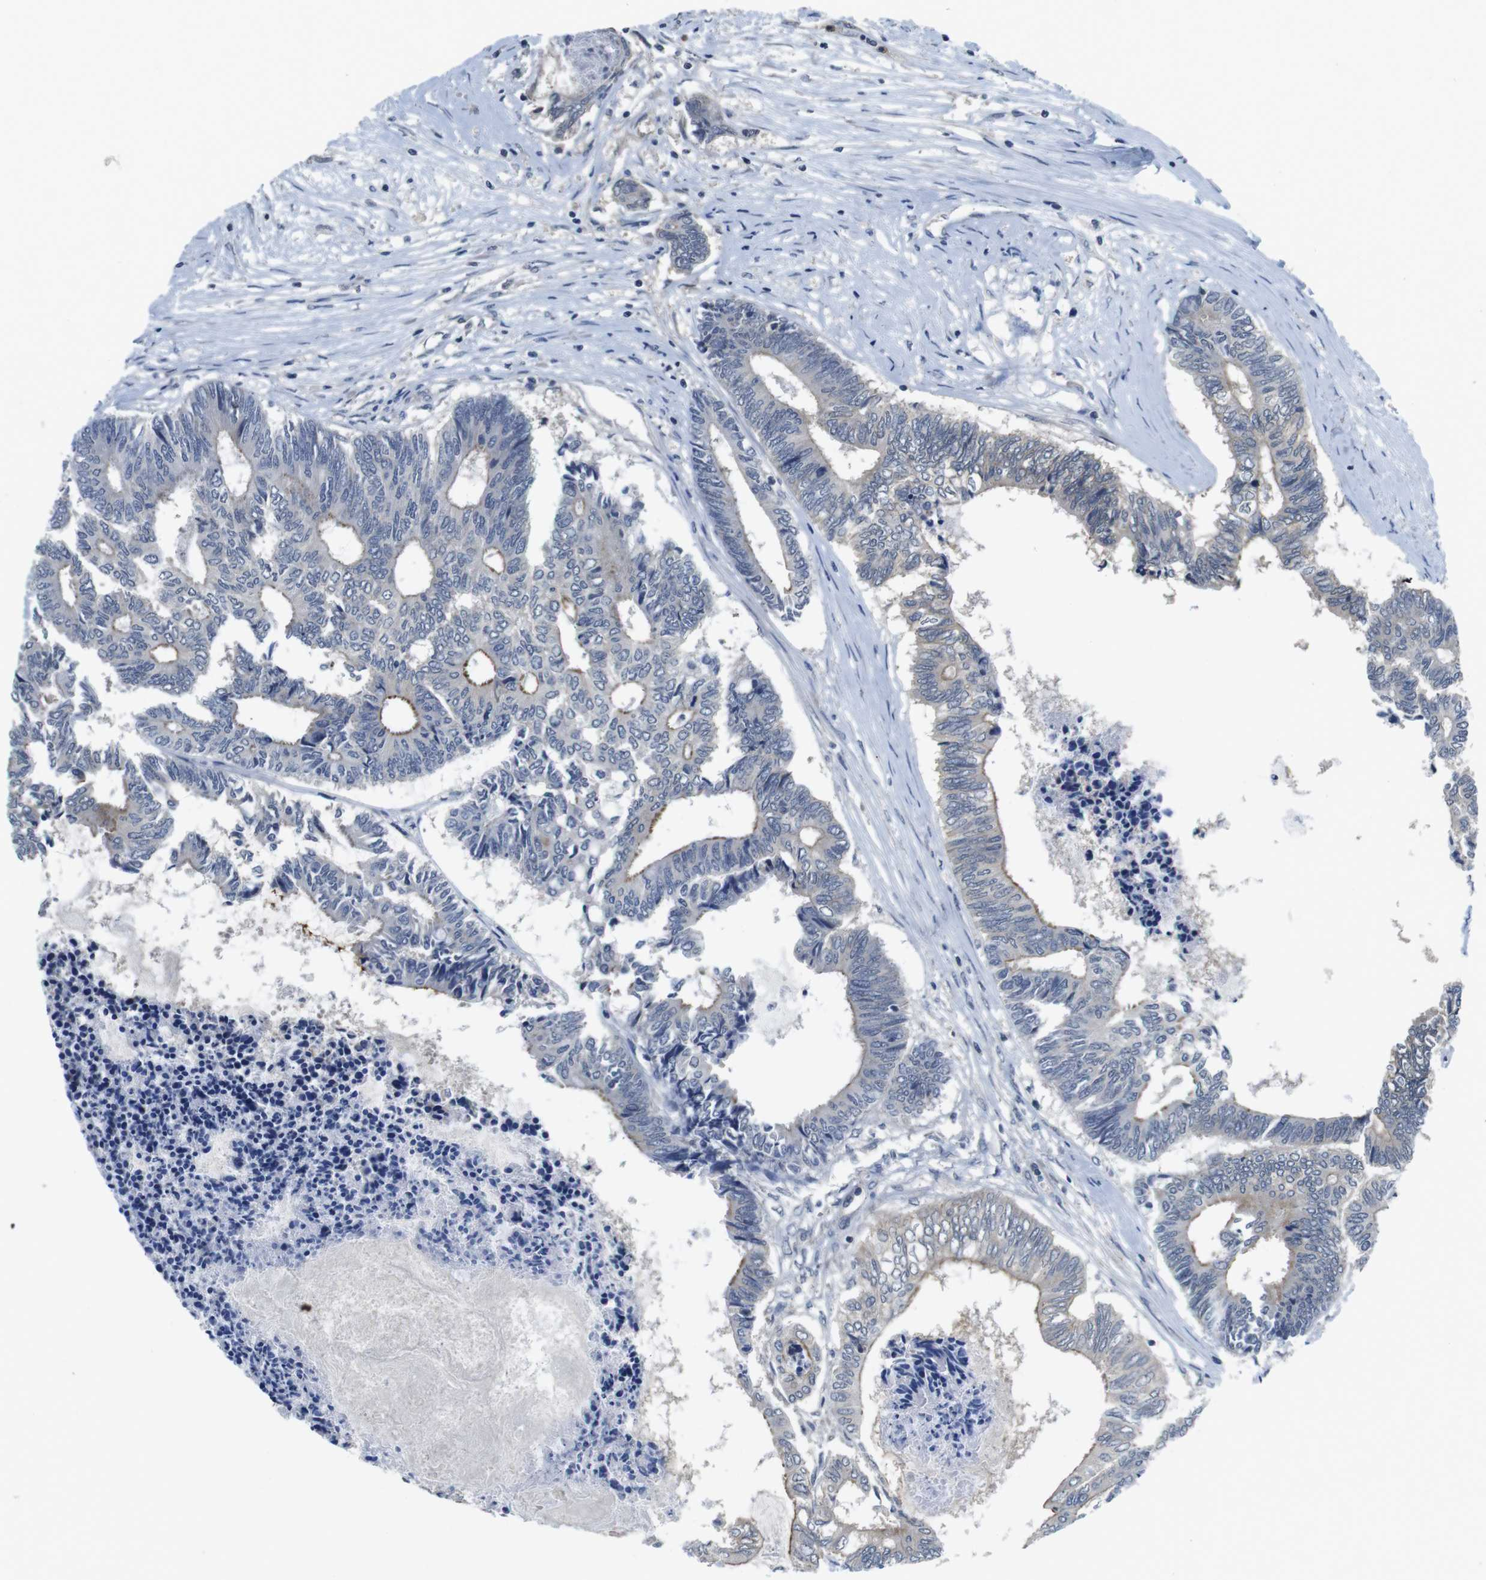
{"staining": {"intensity": "moderate", "quantity": "<25%", "location": "cytoplasmic/membranous"}, "tissue": "colorectal cancer", "cell_type": "Tumor cells", "image_type": "cancer", "snomed": [{"axis": "morphology", "description": "Adenocarcinoma, NOS"}, {"axis": "topography", "description": "Rectum"}], "caption": "Colorectal cancer (adenocarcinoma) was stained to show a protein in brown. There is low levels of moderate cytoplasmic/membranous staining in about <25% of tumor cells.", "gene": "FADD", "patient": {"sex": "male", "age": 63}}